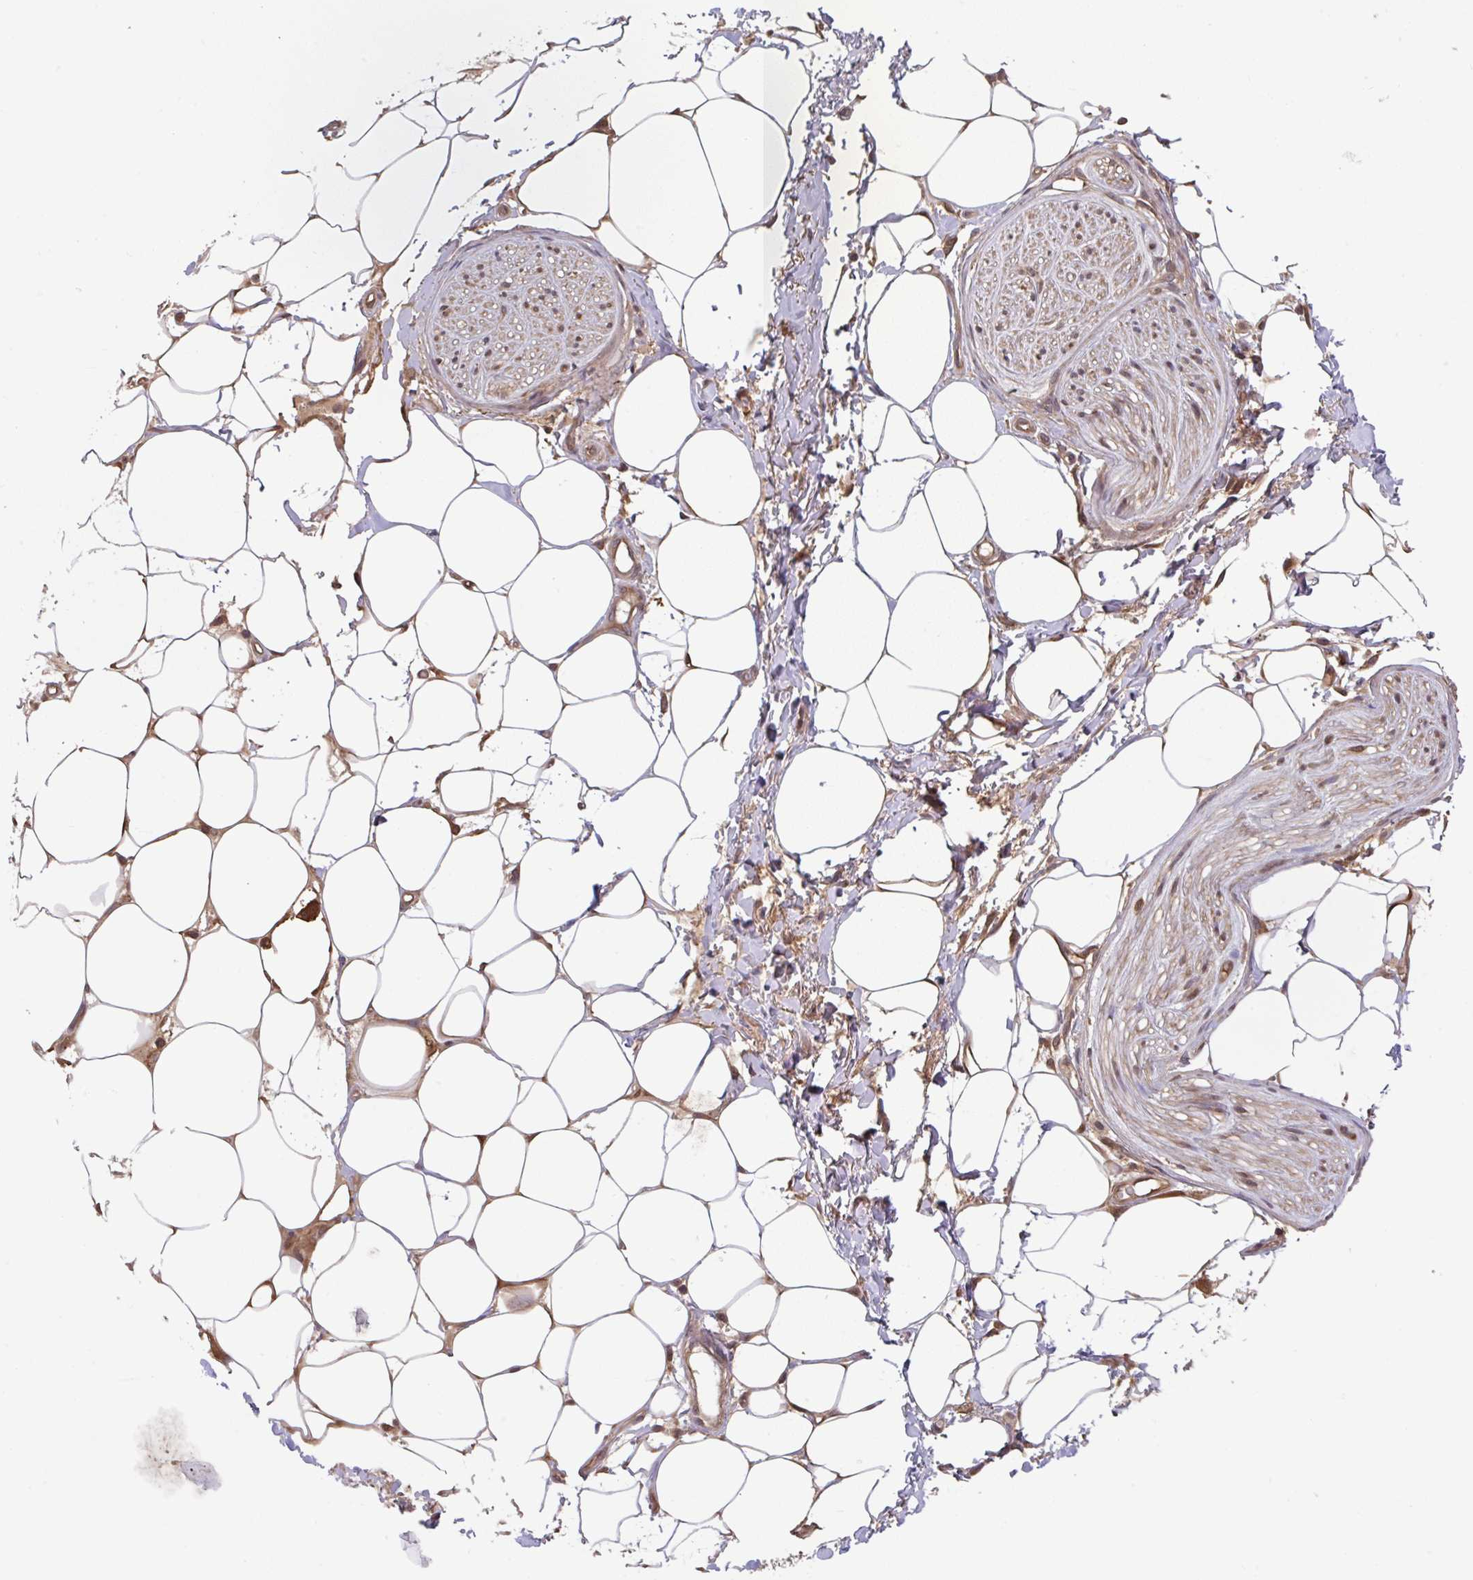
{"staining": {"intensity": "moderate", "quantity": ">75%", "location": "cytoplasmic/membranous"}, "tissue": "adipose tissue", "cell_type": "Adipocytes", "image_type": "normal", "snomed": [{"axis": "morphology", "description": "Normal tissue, NOS"}, {"axis": "topography", "description": "Vagina"}, {"axis": "topography", "description": "Peripheral nerve tissue"}], "caption": "An image showing moderate cytoplasmic/membranous expression in approximately >75% of adipocytes in unremarkable adipose tissue, as visualized by brown immunohistochemical staining.", "gene": "TIGAR", "patient": {"sex": "female", "age": 71}}